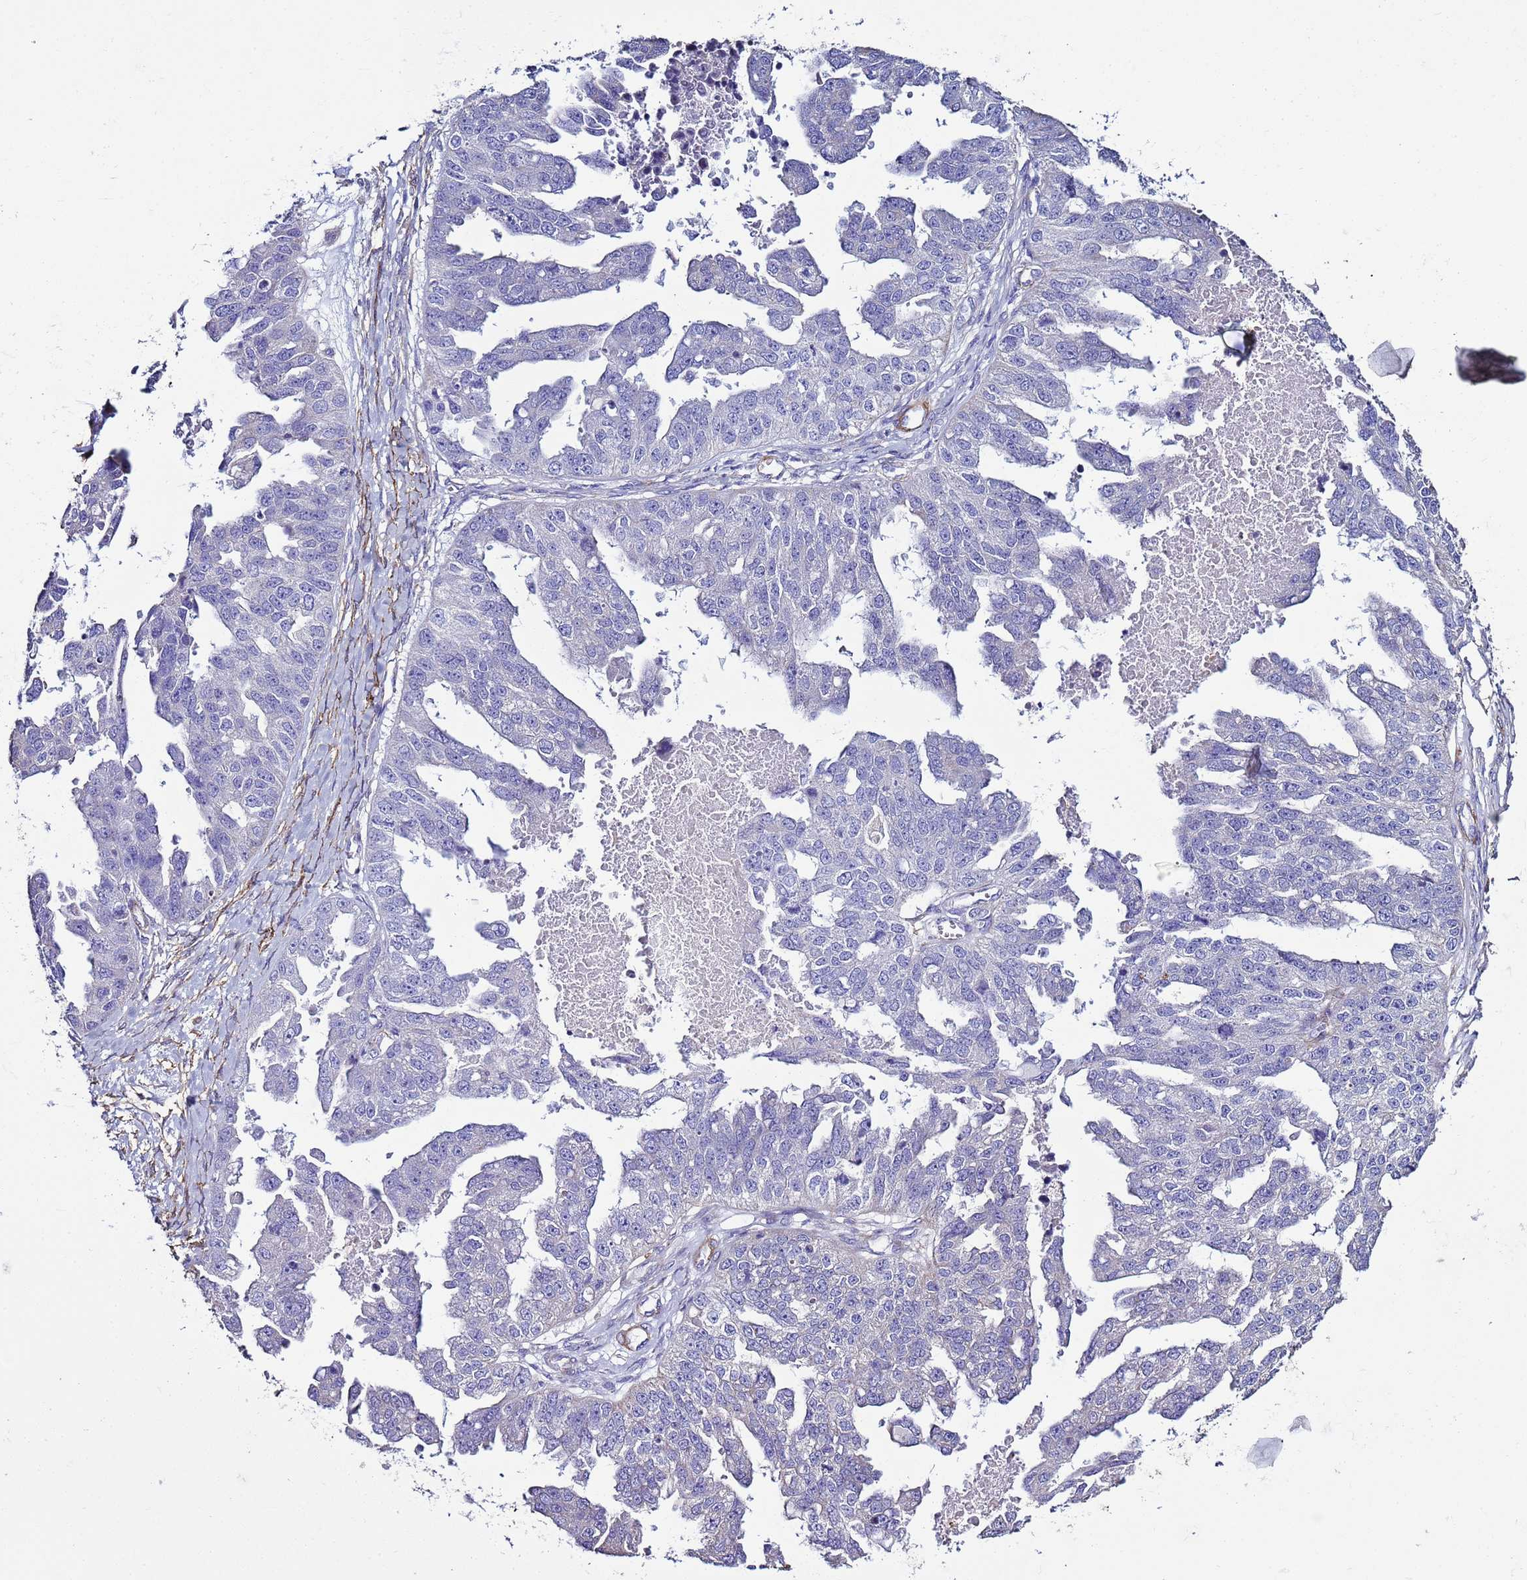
{"staining": {"intensity": "negative", "quantity": "none", "location": "none"}, "tissue": "ovarian cancer", "cell_type": "Tumor cells", "image_type": "cancer", "snomed": [{"axis": "morphology", "description": "Cystadenocarcinoma, serous, NOS"}, {"axis": "topography", "description": "Ovary"}], "caption": "The image demonstrates no significant staining in tumor cells of ovarian serous cystadenocarcinoma.", "gene": "RABL2B", "patient": {"sex": "female", "age": 58}}